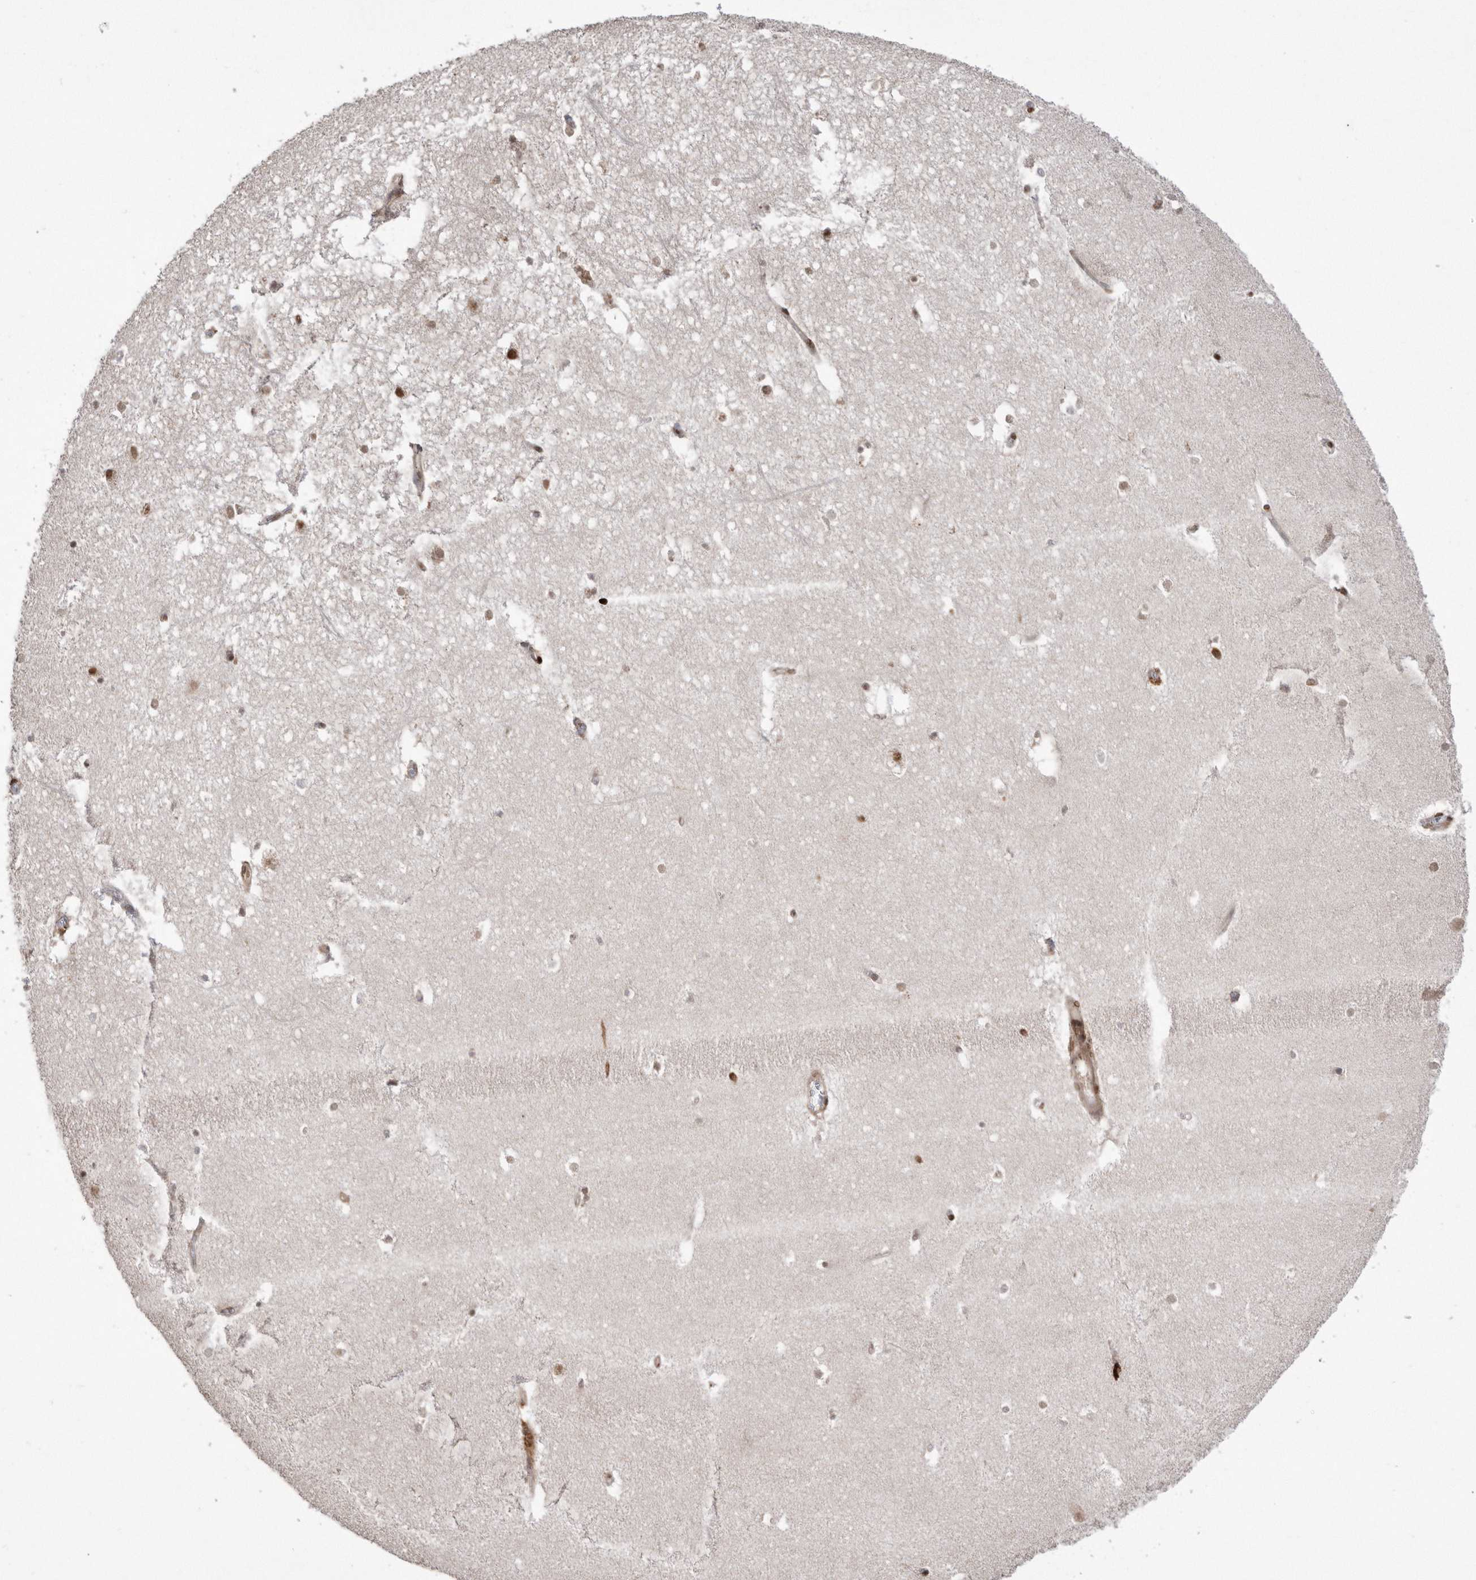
{"staining": {"intensity": "moderate", "quantity": ">75%", "location": "nuclear"}, "tissue": "hippocampus", "cell_type": "Glial cells", "image_type": "normal", "snomed": [{"axis": "morphology", "description": "Normal tissue, NOS"}, {"axis": "topography", "description": "Hippocampus"}], "caption": "Glial cells reveal moderate nuclear positivity in about >75% of cells in normal hippocampus. (Stains: DAB in brown, nuclei in blue, Microscopy: brightfield microscopy at high magnification).", "gene": "TDRD3", "patient": {"sex": "female", "age": 64}}